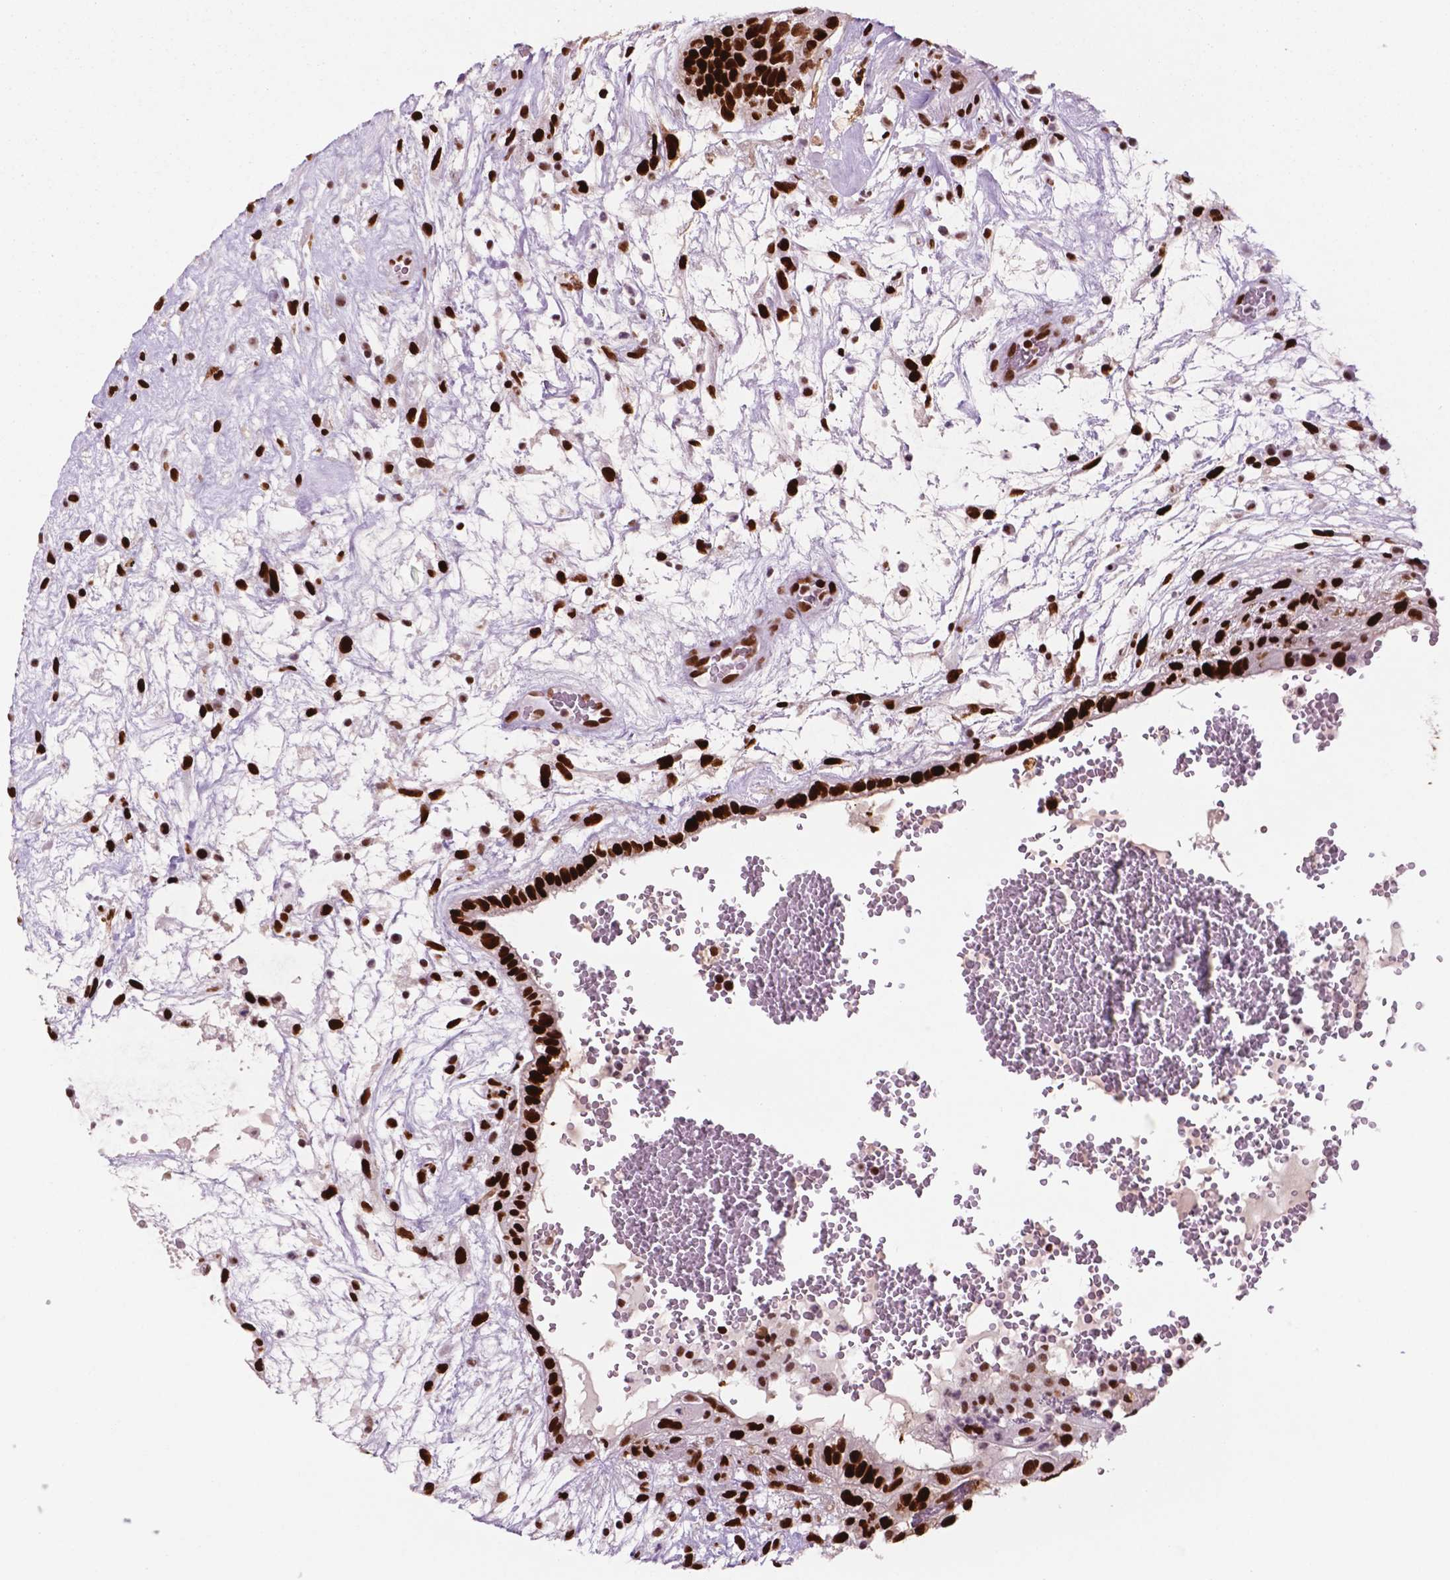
{"staining": {"intensity": "strong", "quantity": ">75%", "location": "nuclear"}, "tissue": "testis cancer", "cell_type": "Tumor cells", "image_type": "cancer", "snomed": [{"axis": "morphology", "description": "Normal tissue, NOS"}, {"axis": "morphology", "description": "Carcinoma, Embryonal, NOS"}, {"axis": "topography", "description": "Testis"}], "caption": "Strong nuclear positivity is appreciated in about >75% of tumor cells in testis embryonal carcinoma. Using DAB (brown) and hematoxylin (blue) stains, captured at high magnification using brightfield microscopy.", "gene": "MSH6", "patient": {"sex": "male", "age": 32}}